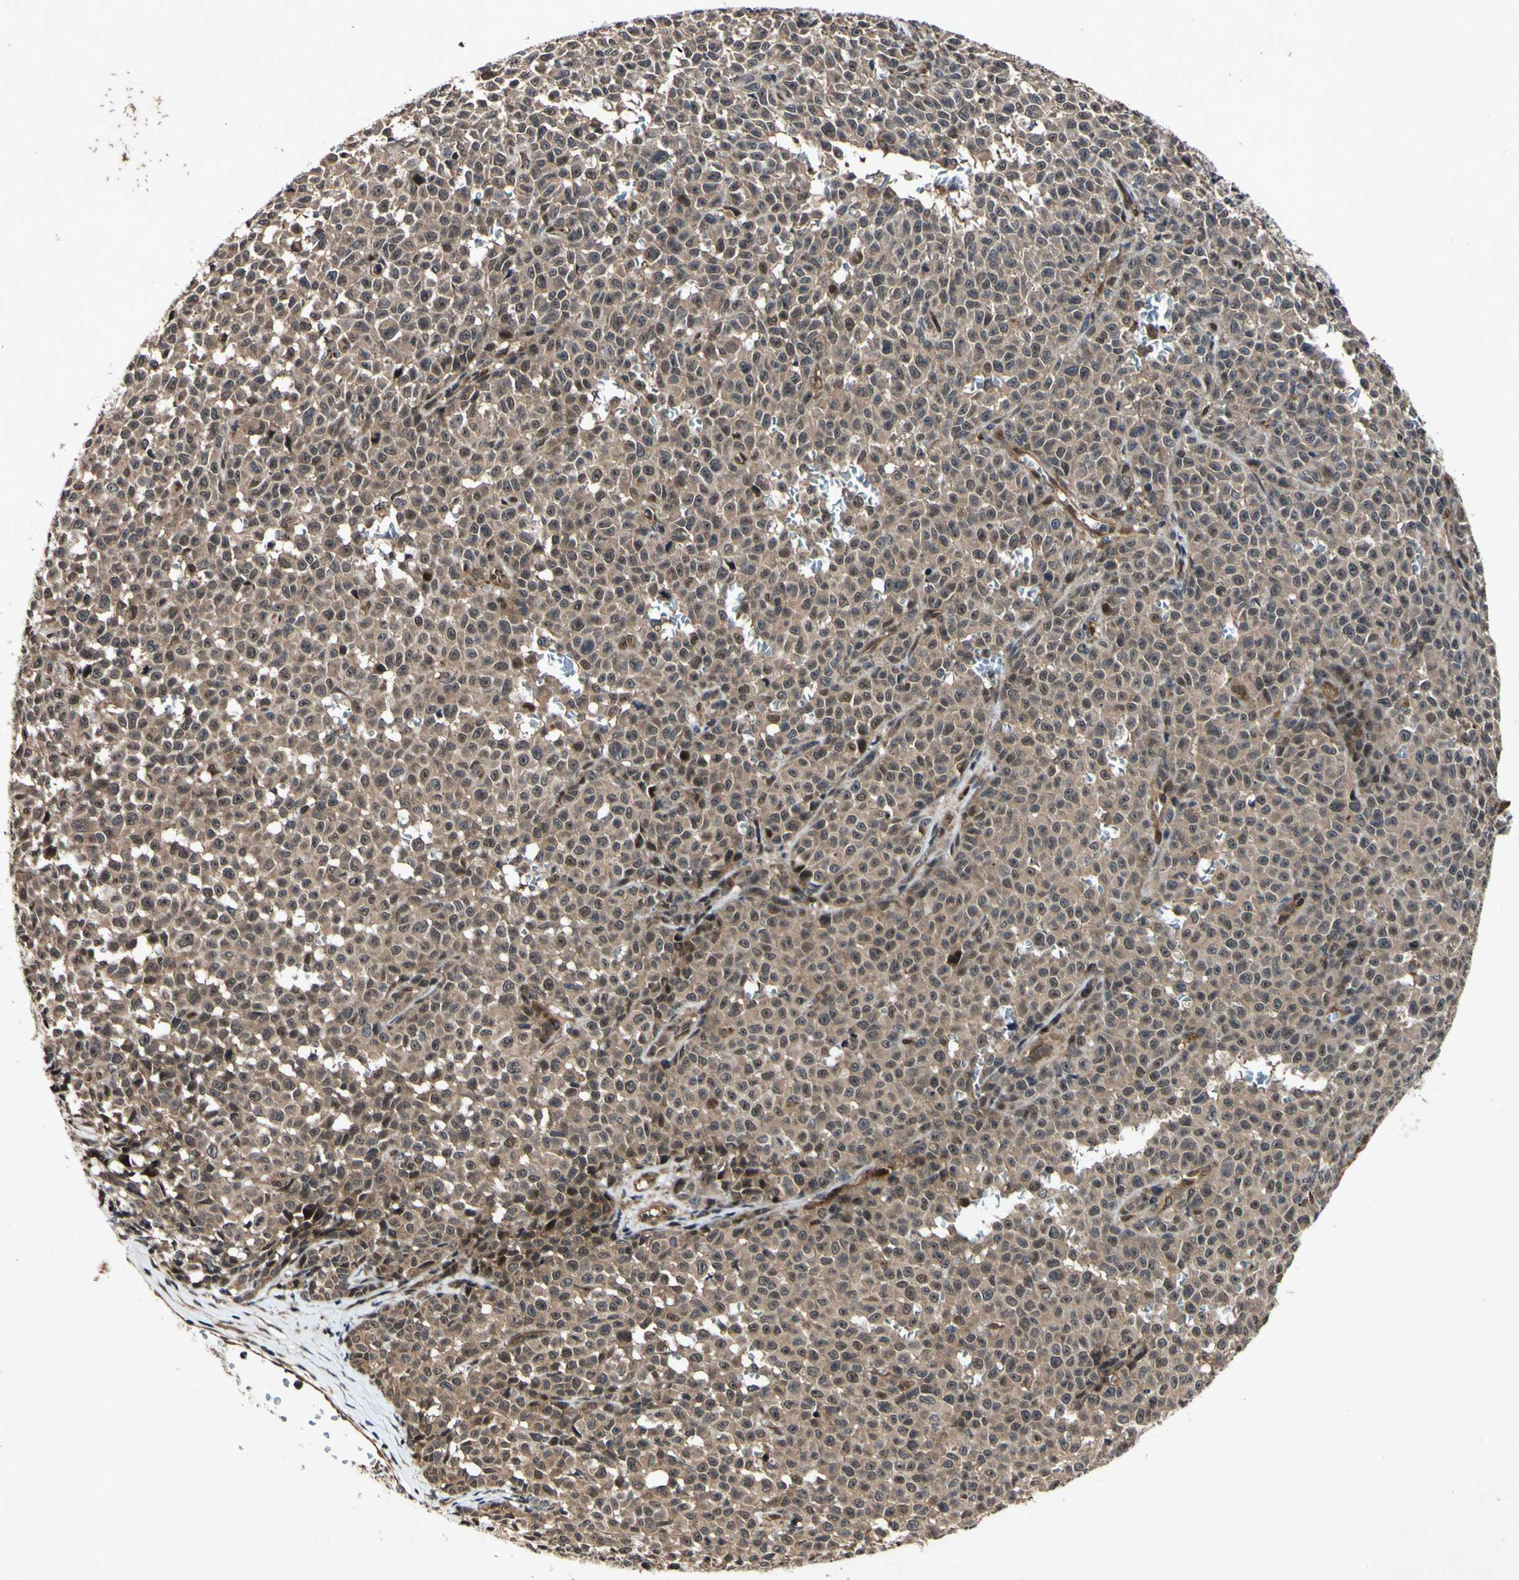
{"staining": {"intensity": "moderate", "quantity": ">75%", "location": "cytoplasmic/membranous"}, "tissue": "melanoma", "cell_type": "Tumor cells", "image_type": "cancer", "snomed": [{"axis": "morphology", "description": "Malignant melanoma, NOS"}, {"axis": "topography", "description": "Skin"}], "caption": "IHC image of human melanoma stained for a protein (brown), which exhibits medium levels of moderate cytoplasmic/membranous expression in about >75% of tumor cells.", "gene": "CSNK1E", "patient": {"sex": "female", "age": 82}}